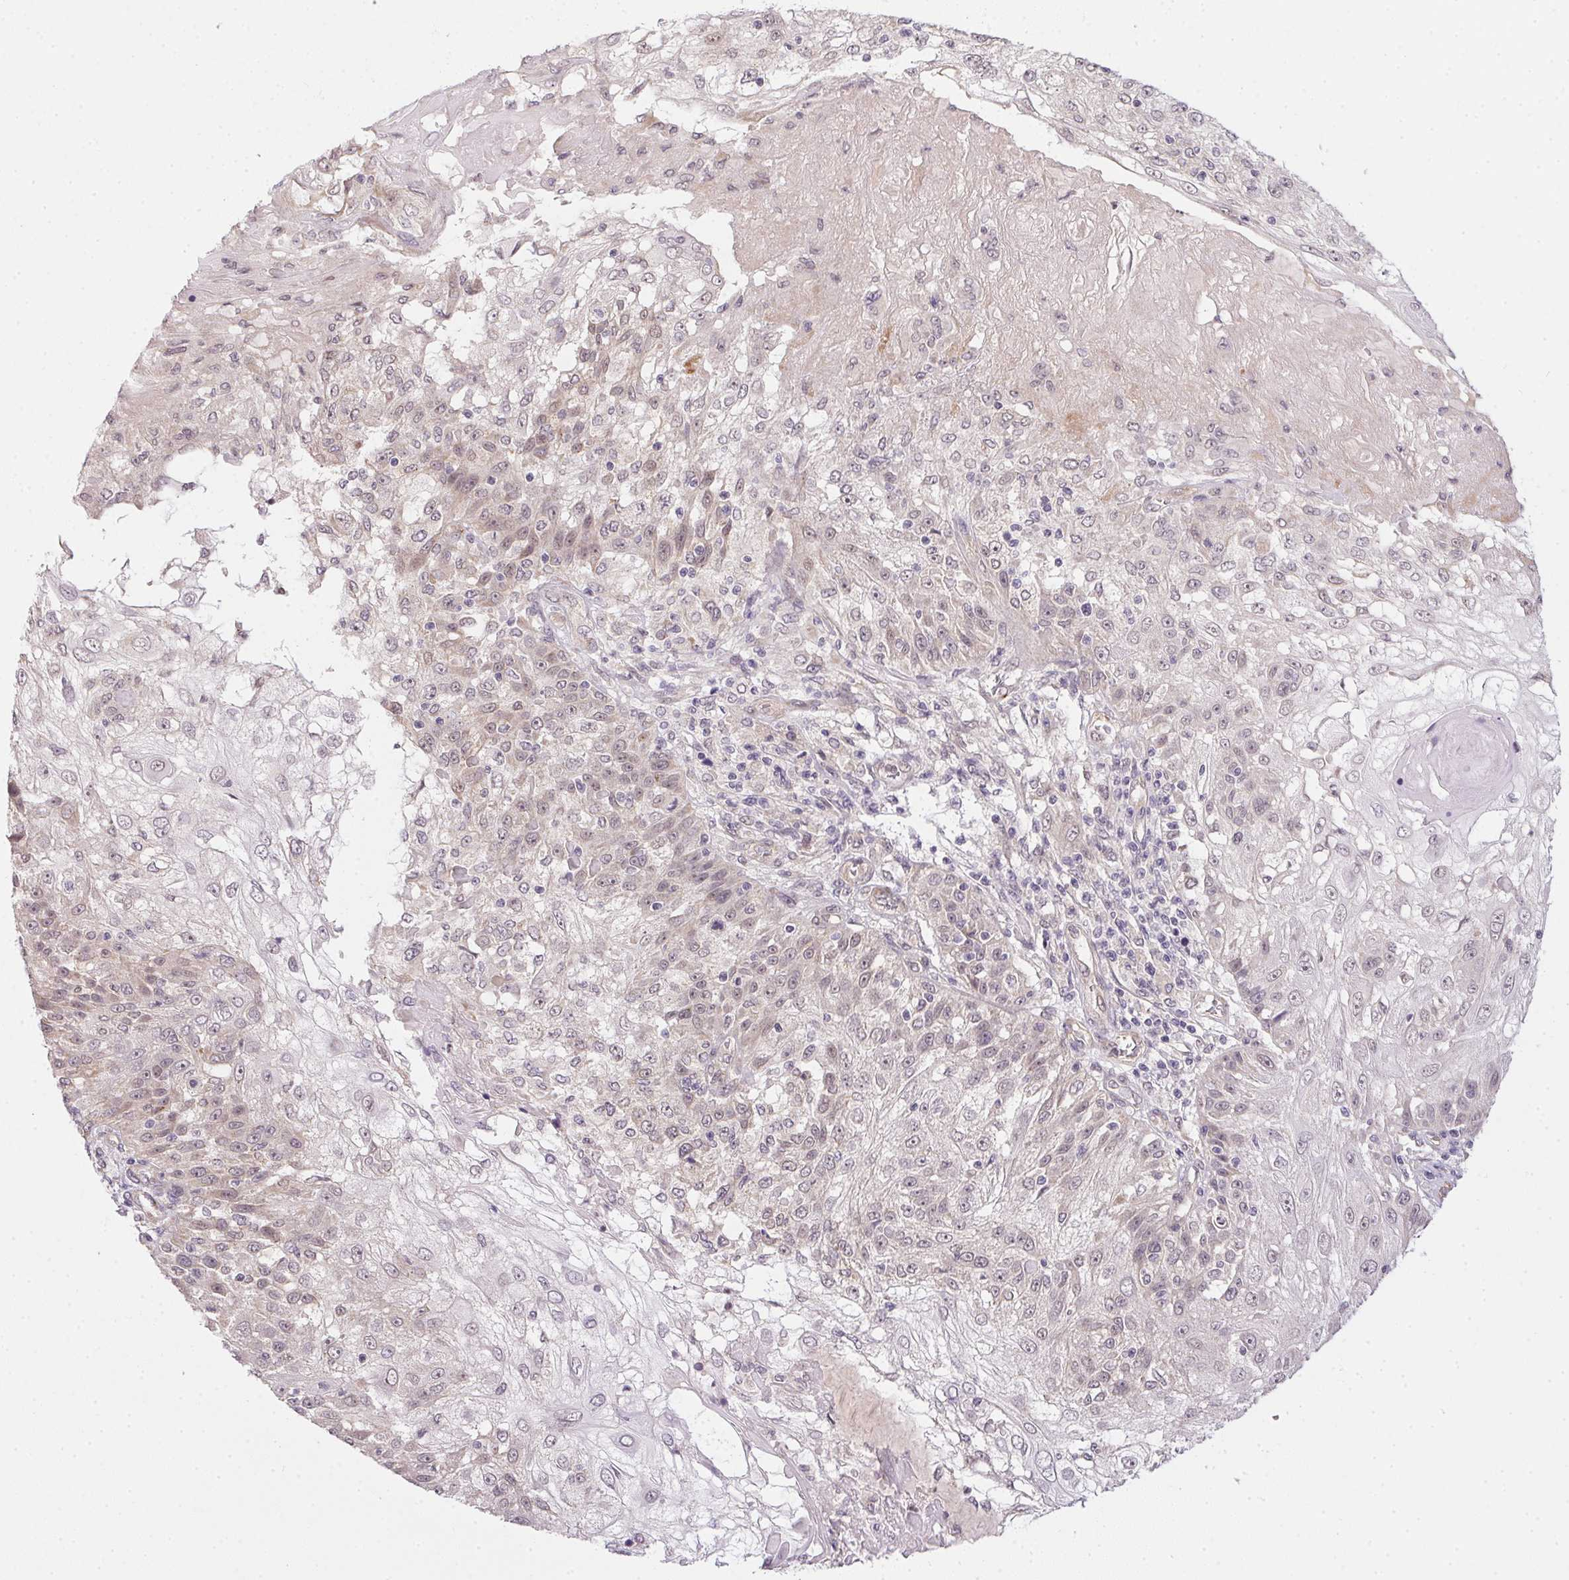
{"staining": {"intensity": "weak", "quantity": "<25%", "location": "nuclear"}, "tissue": "skin cancer", "cell_type": "Tumor cells", "image_type": "cancer", "snomed": [{"axis": "morphology", "description": "Normal tissue, NOS"}, {"axis": "morphology", "description": "Squamous cell carcinoma, NOS"}, {"axis": "topography", "description": "Skin"}], "caption": "This is an IHC photomicrograph of skin squamous cell carcinoma. There is no staining in tumor cells.", "gene": "CFAP92", "patient": {"sex": "female", "age": 83}}